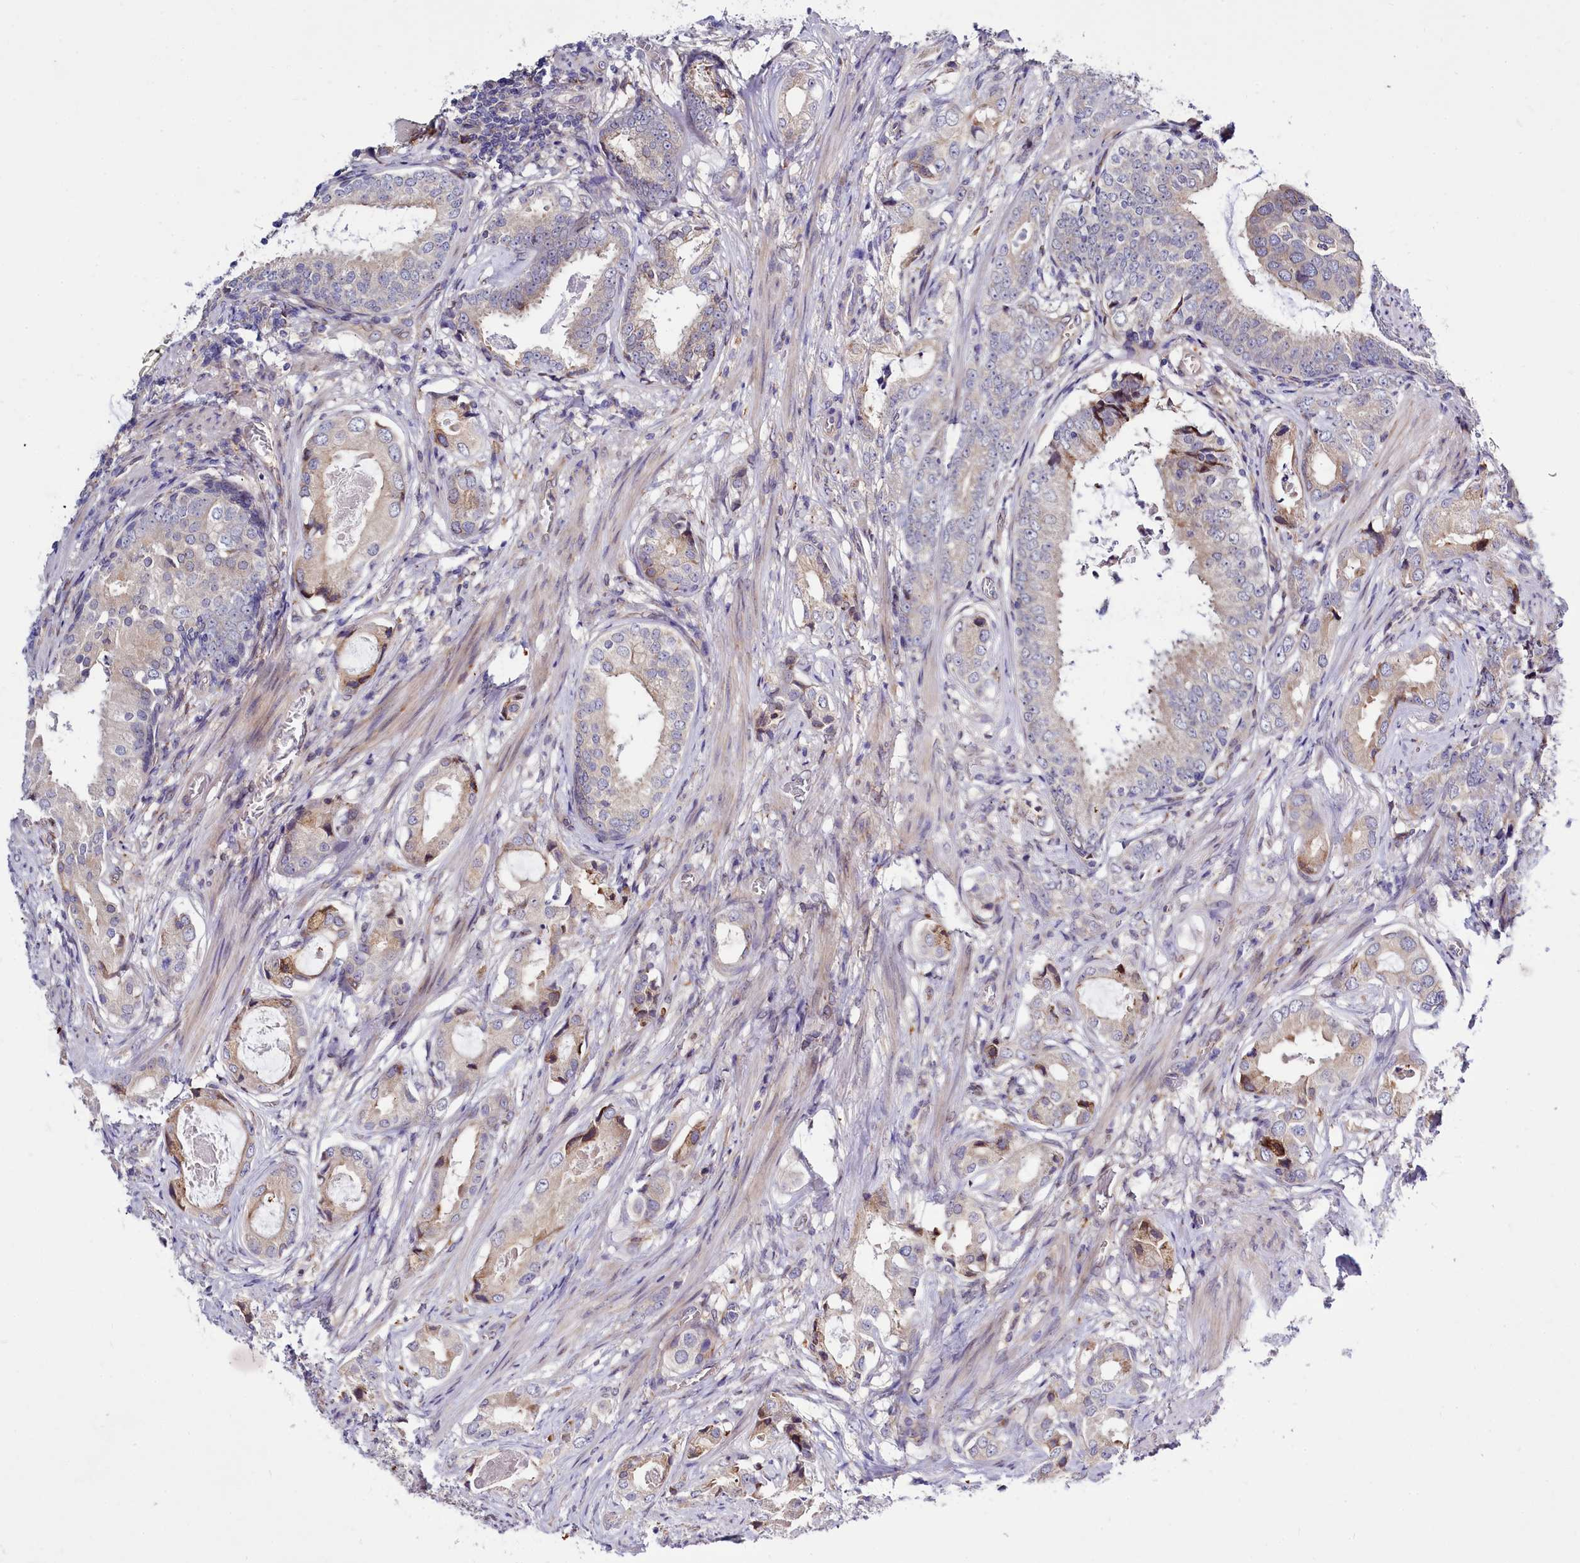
{"staining": {"intensity": "weak", "quantity": "<25%", "location": "cytoplasmic/membranous"}, "tissue": "prostate cancer", "cell_type": "Tumor cells", "image_type": "cancer", "snomed": [{"axis": "morphology", "description": "Adenocarcinoma, Low grade"}, {"axis": "topography", "description": "Prostate"}], "caption": "A histopathology image of human prostate cancer (adenocarcinoma (low-grade)) is negative for staining in tumor cells.", "gene": "RAPGEF4", "patient": {"sex": "male", "age": 71}}